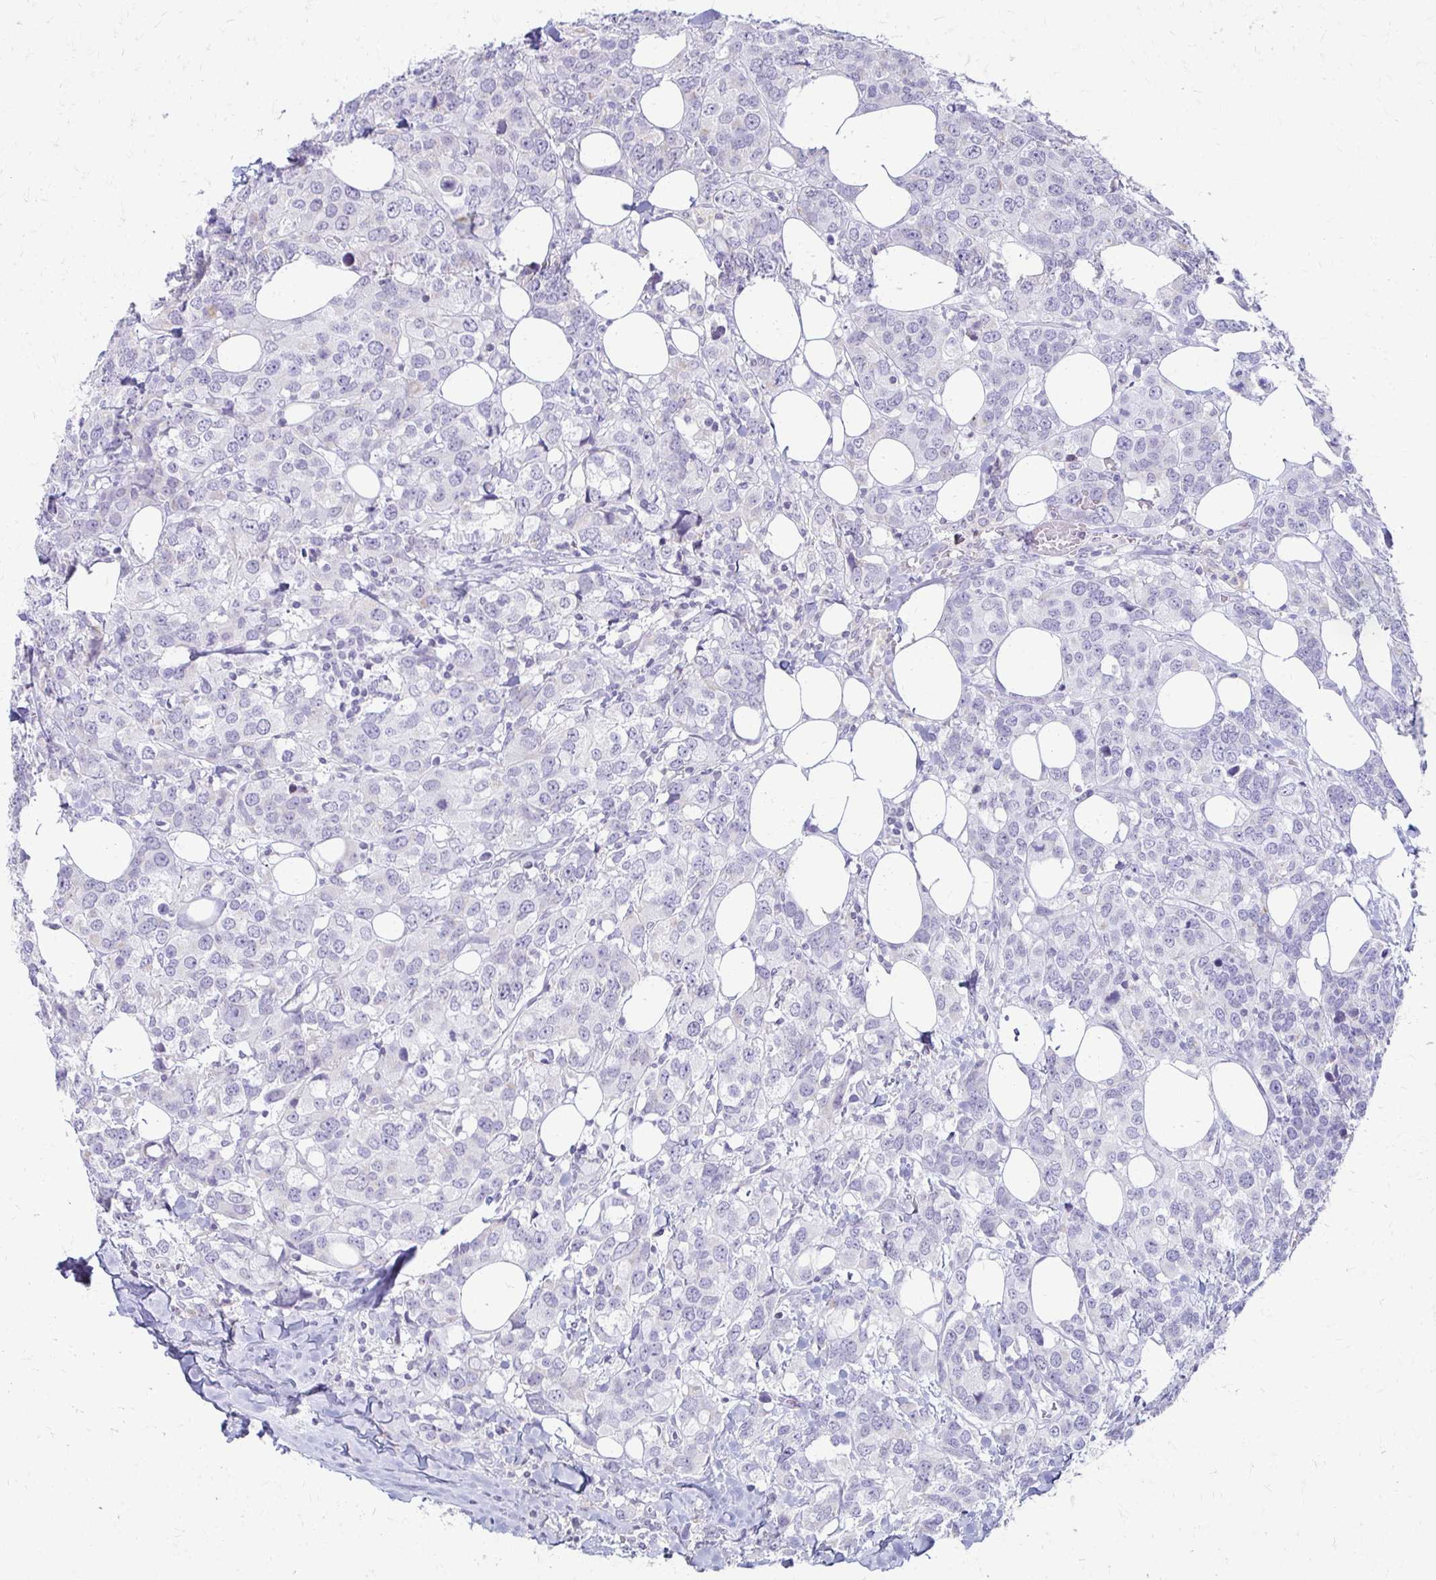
{"staining": {"intensity": "negative", "quantity": "none", "location": "none"}, "tissue": "breast cancer", "cell_type": "Tumor cells", "image_type": "cancer", "snomed": [{"axis": "morphology", "description": "Lobular carcinoma"}, {"axis": "topography", "description": "Breast"}], "caption": "A histopathology image of breast lobular carcinoma stained for a protein shows no brown staining in tumor cells.", "gene": "FCGR2B", "patient": {"sex": "female", "age": 59}}